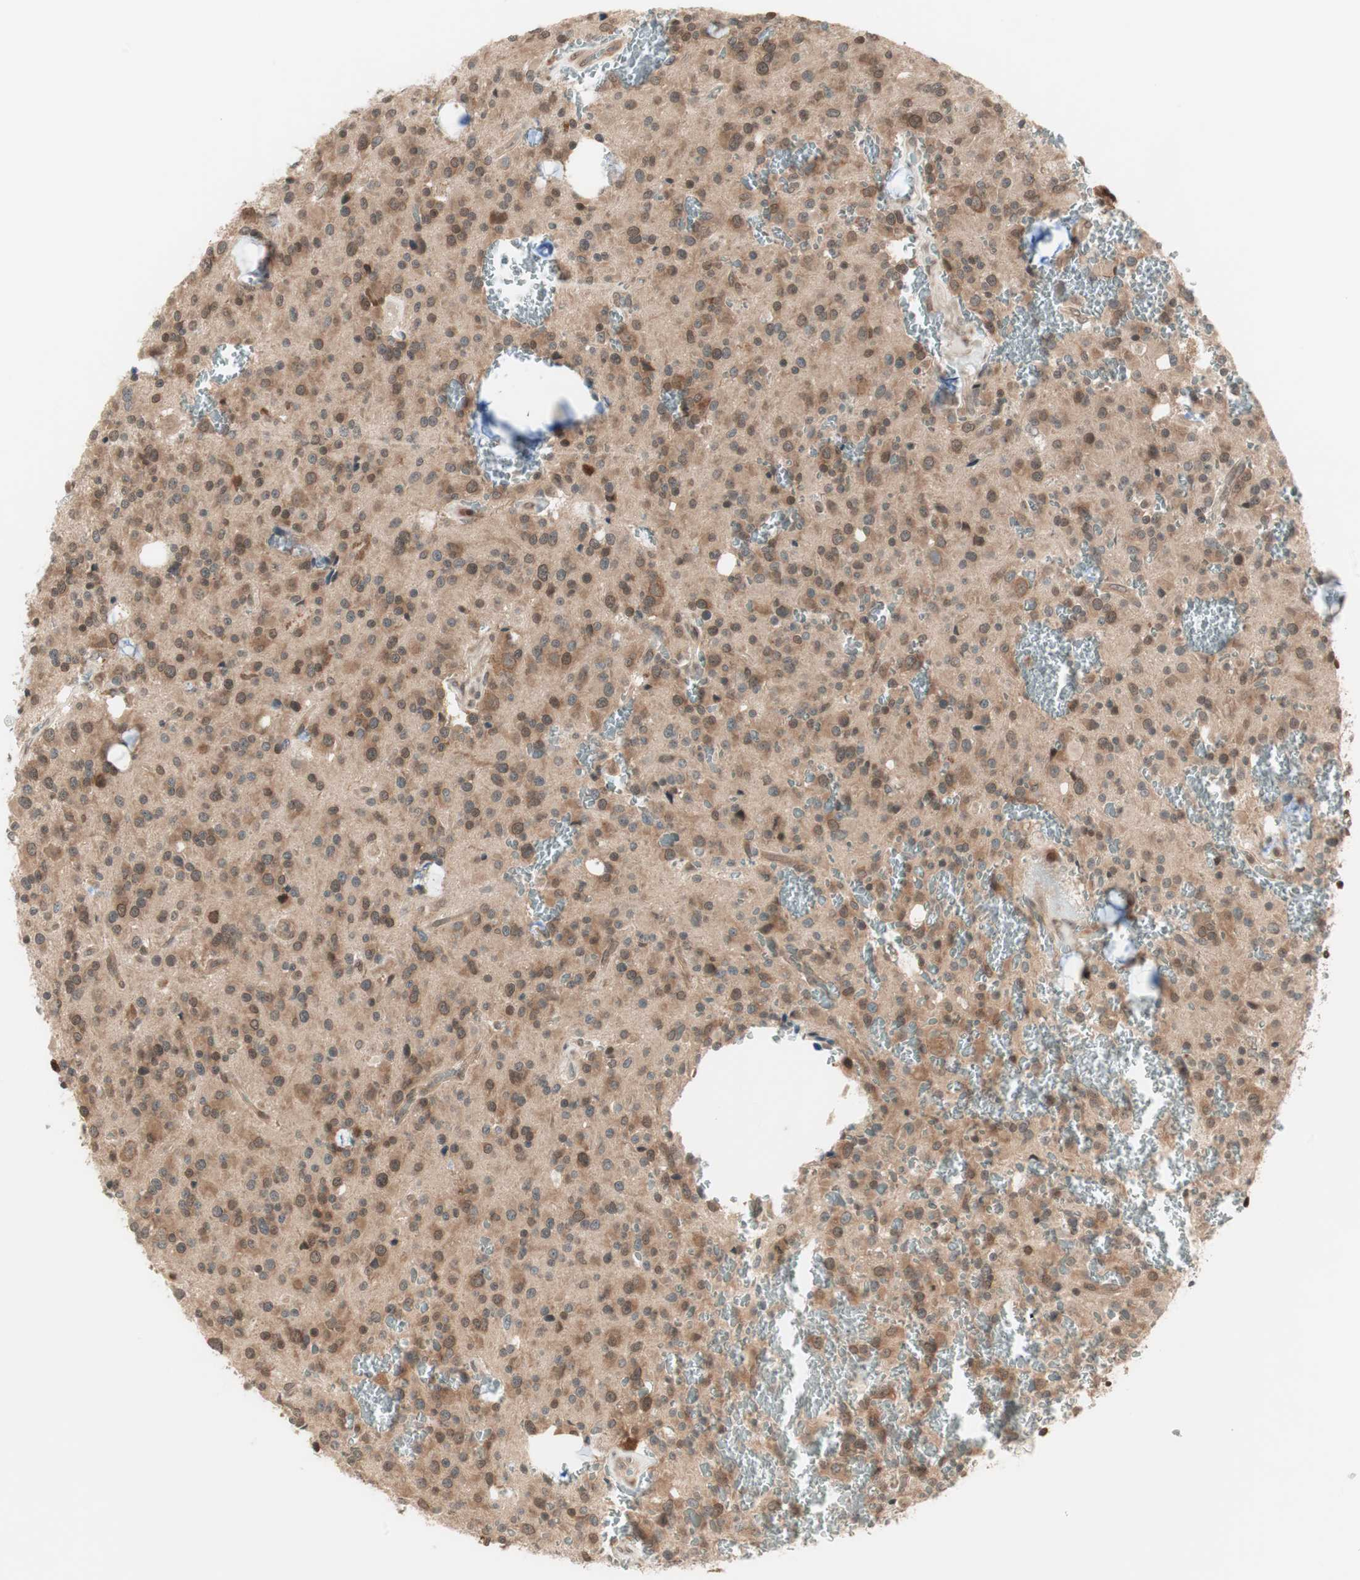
{"staining": {"intensity": "weak", "quantity": "25%-75%", "location": "cytoplasmic/membranous"}, "tissue": "glioma", "cell_type": "Tumor cells", "image_type": "cancer", "snomed": [{"axis": "morphology", "description": "Glioma, malignant, Low grade"}, {"axis": "topography", "description": "Brain"}], "caption": "A histopathology image showing weak cytoplasmic/membranous expression in about 25%-75% of tumor cells in glioma, as visualized by brown immunohistochemical staining.", "gene": "UBE2I", "patient": {"sex": "male", "age": 58}}